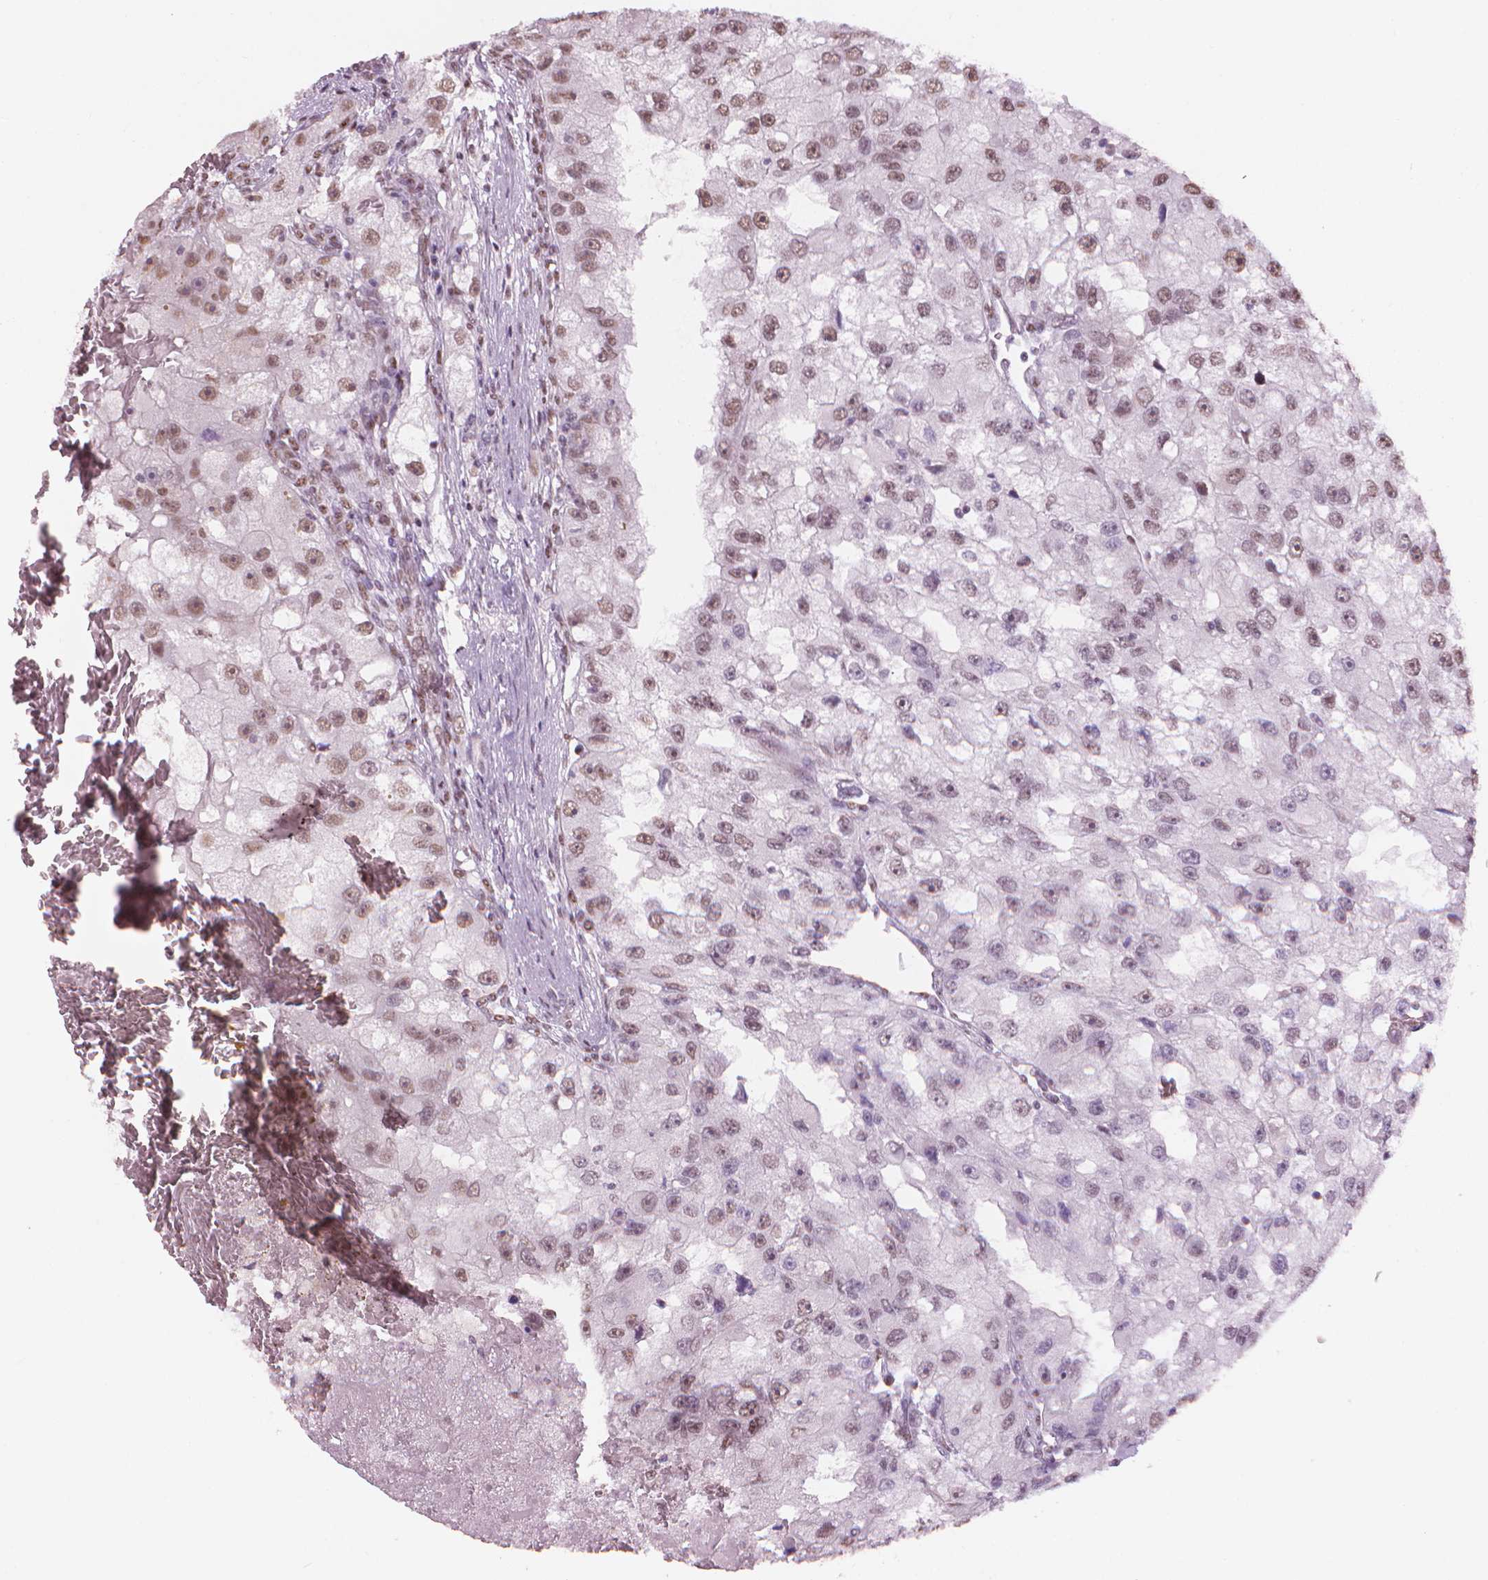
{"staining": {"intensity": "moderate", "quantity": "<25%", "location": "nuclear"}, "tissue": "renal cancer", "cell_type": "Tumor cells", "image_type": "cancer", "snomed": [{"axis": "morphology", "description": "Adenocarcinoma, NOS"}, {"axis": "topography", "description": "Kidney"}], "caption": "Renal cancer was stained to show a protein in brown. There is low levels of moderate nuclear staining in approximately <25% of tumor cells. (Brightfield microscopy of DAB IHC at high magnification).", "gene": "PIAS2", "patient": {"sex": "male", "age": 63}}